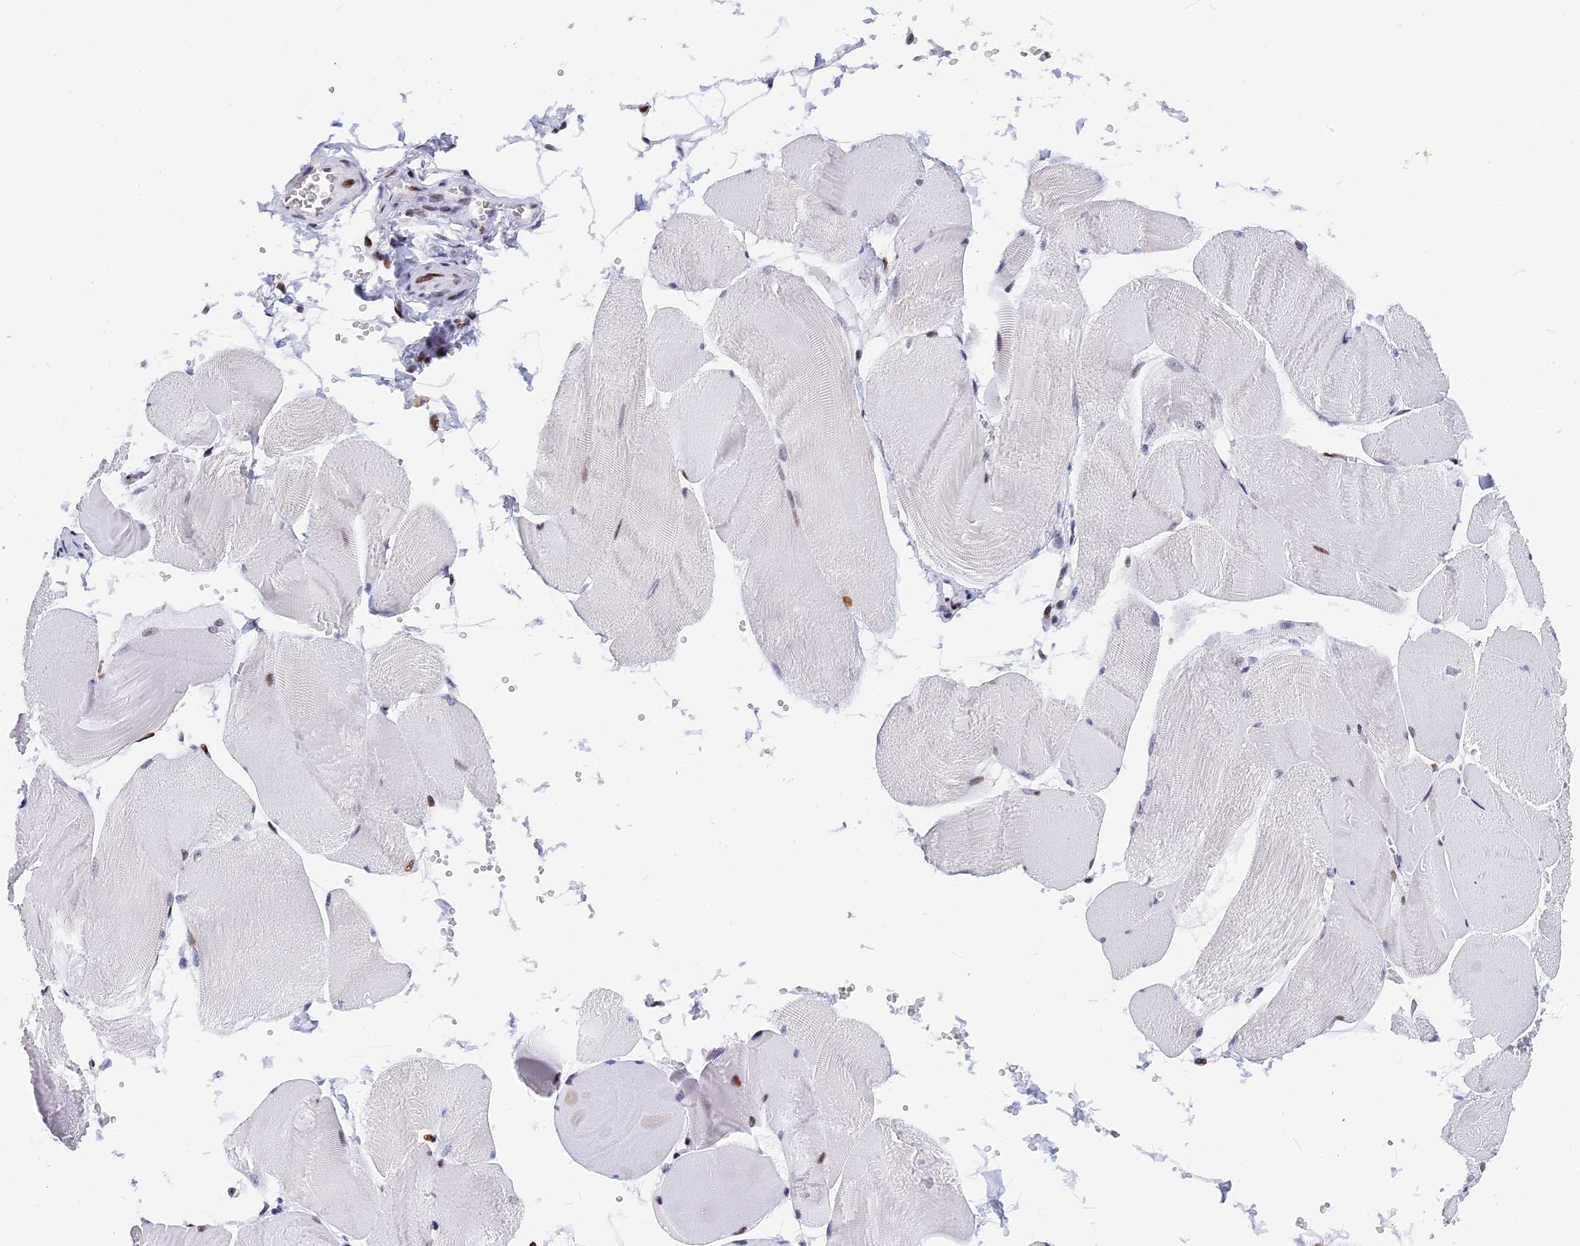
{"staining": {"intensity": "moderate", "quantity": "<25%", "location": "nuclear"}, "tissue": "skeletal muscle", "cell_type": "Myocytes", "image_type": "normal", "snomed": [{"axis": "morphology", "description": "Normal tissue, NOS"}, {"axis": "morphology", "description": "Basal cell carcinoma"}, {"axis": "topography", "description": "Skeletal muscle"}], "caption": "This histopathology image exhibits unremarkable skeletal muscle stained with IHC to label a protein in brown. The nuclear of myocytes show moderate positivity for the protein. Nuclei are counter-stained blue.", "gene": "NSA2", "patient": {"sex": "female", "age": 64}}